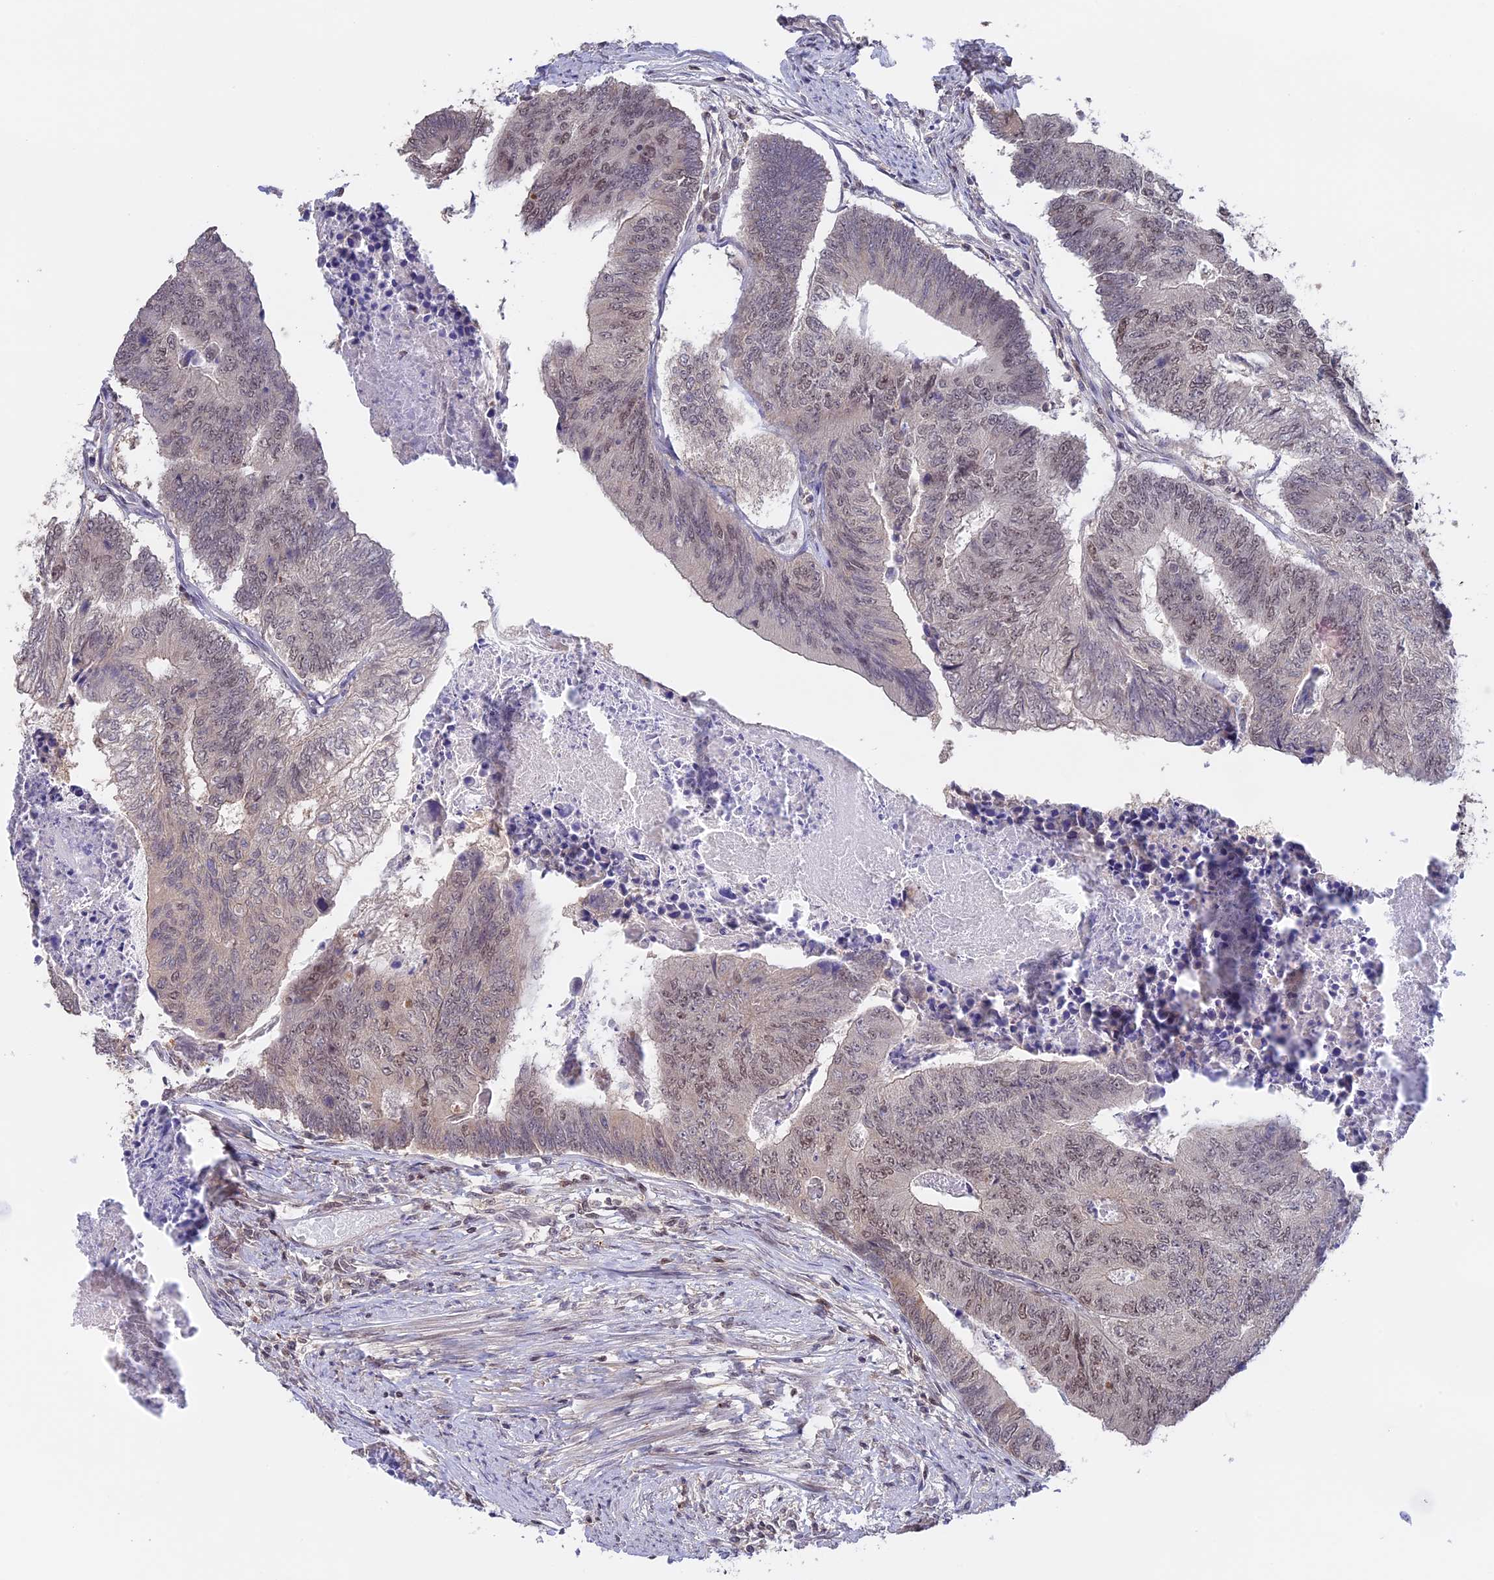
{"staining": {"intensity": "weak", "quantity": "<25%", "location": "nuclear"}, "tissue": "colorectal cancer", "cell_type": "Tumor cells", "image_type": "cancer", "snomed": [{"axis": "morphology", "description": "Adenocarcinoma, NOS"}, {"axis": "topography", "description": "Colon"}], "caption": "An IHC photomicrograph of adenocarcinoma (colorectal) is shown. There is no staining in tumor cells of adenocarcinoma (colorectal).", "gene": "RFC5", "patient": {"sex": "female", "age": 67}}